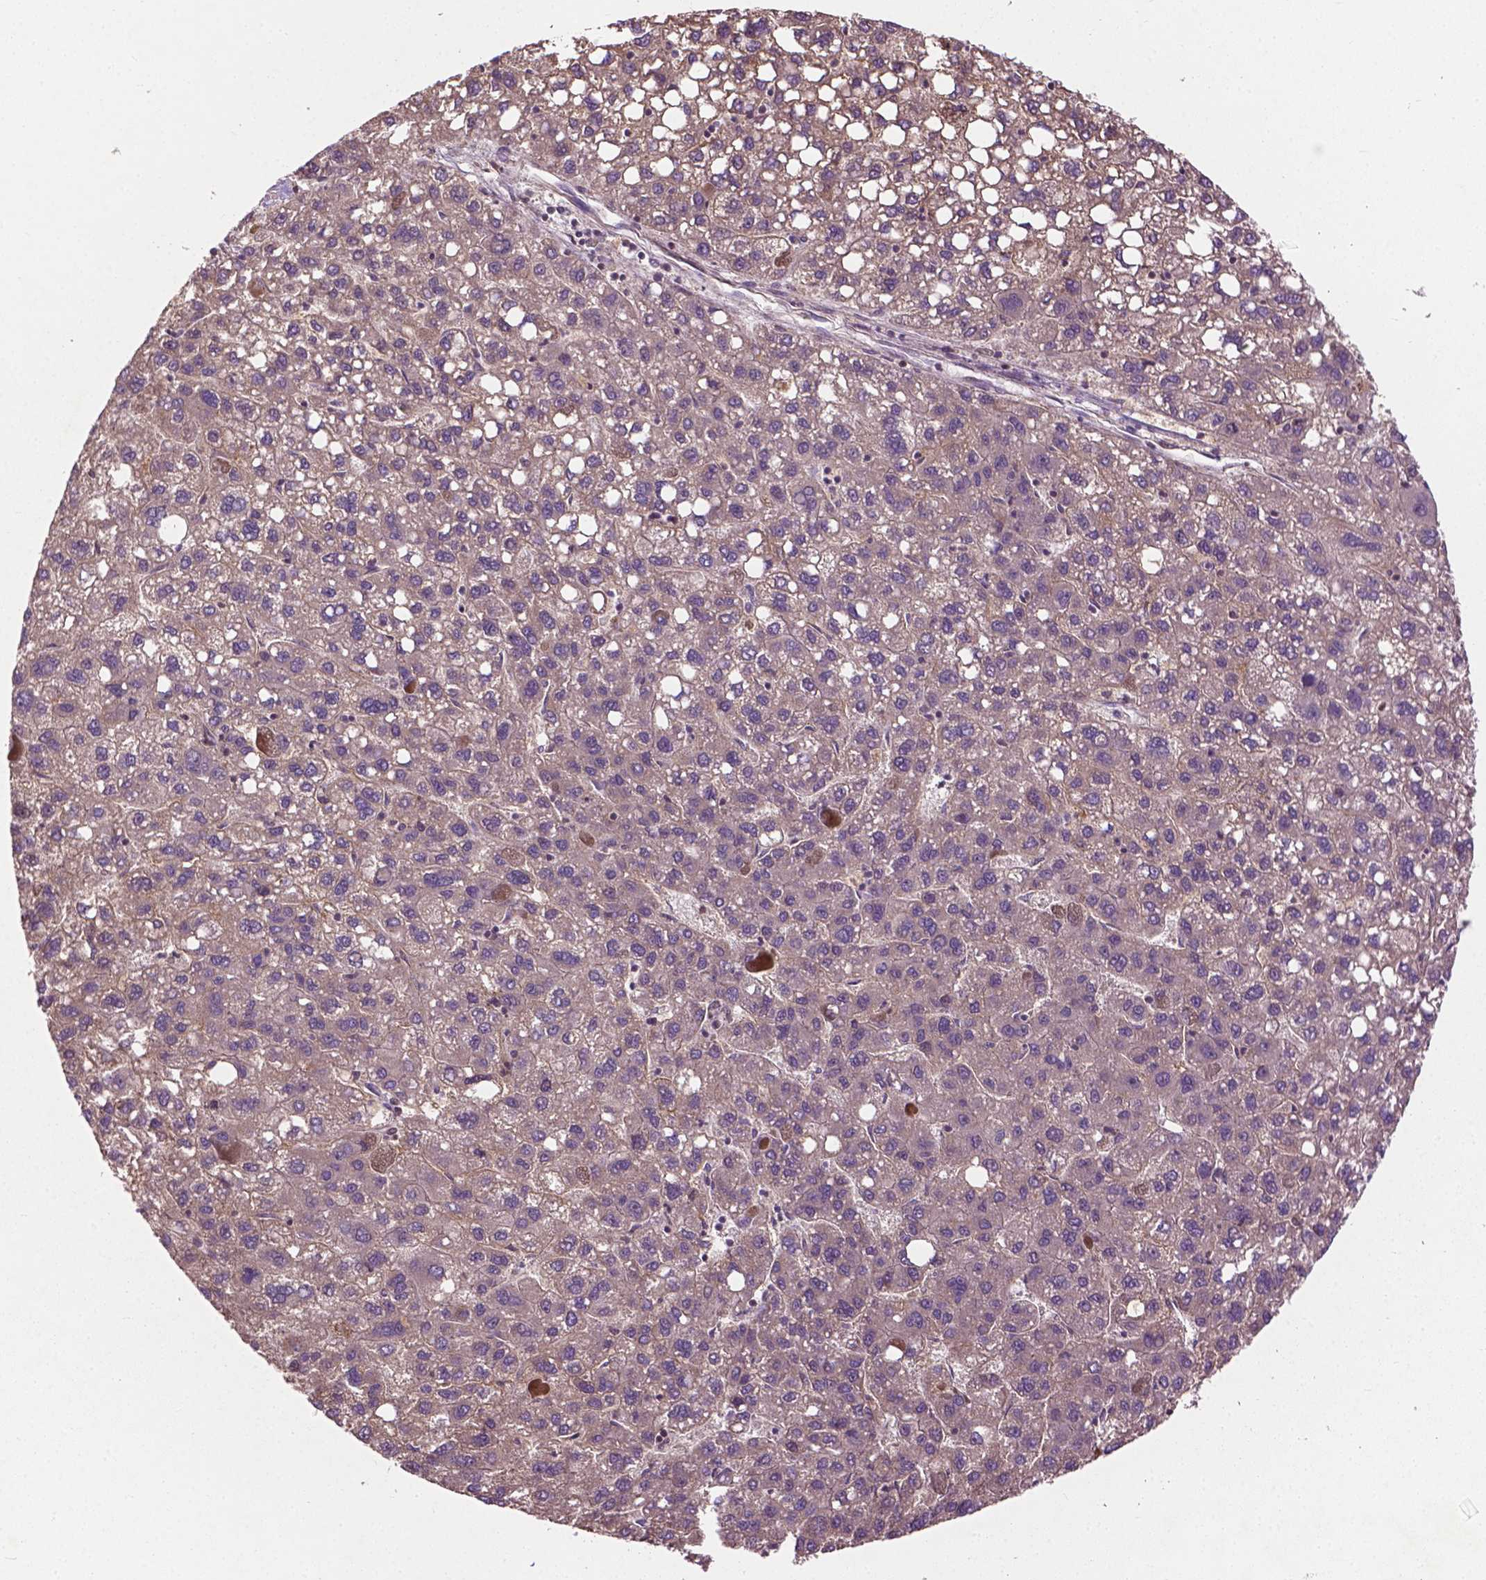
{"staining": {"intensity": "weak", "quantity": "25%-75%", "location": "cytoplasmic/membranous"}, "tissue": "liver cancer", "cell_type": "Tumor cells", "image_type": "cancer", "snomed": [{"axis": "morphology", "description": "Carcinoma, Hepatocellular, NOS"}, {"axis": "topography", "description": "Liver"}], "caption": "Weak cytoplasmic/membranous expression is appreciated in about 25%-75% of tumor cells in liver cancer. Nuclei are stained in blue.", "gene": "B3GALNT2", "patient": {"sex": "female", "age": 82}}